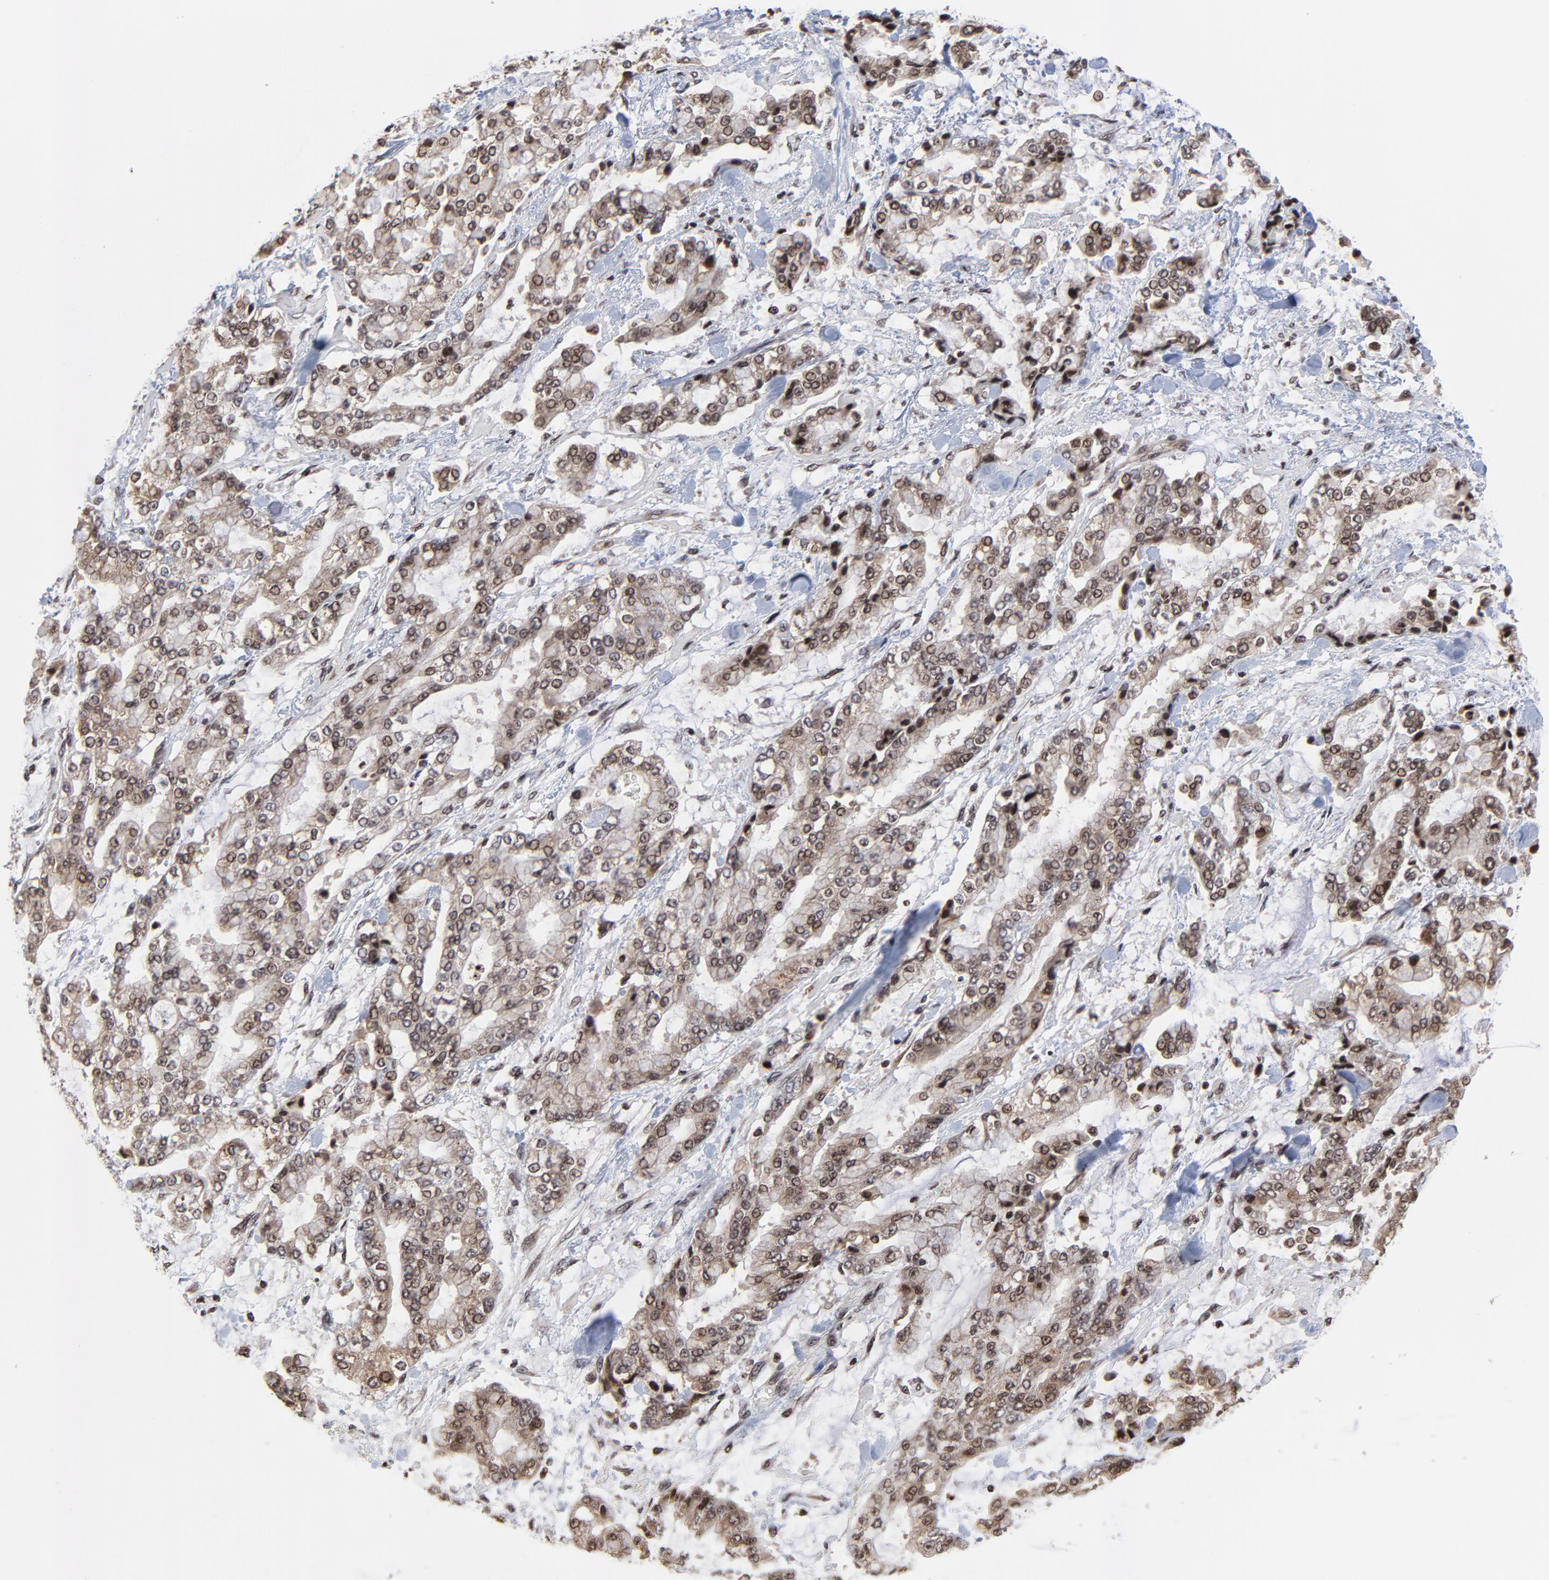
{"staining": {"intensity": "moderate", "quantity": ">75%", "location": "cytoplasmic/membranous,nuclear"}, "tissue": "stomach cancer", "cell_type": "Tumor cells", "image_type": "cancer", "snomed": [{"axis": "morphology", "description": "Normal tissue, NOS"}, {"axis": "morphology", "description": "Adenocarcinoma, NOS"}, {"axis": "topography", "description": "Stomach, upper"}, {"axis": "topography", "description": "Stomach"}], "caption": "Immunohistochemistry (IHC) micrograph of stomach cancer (adenocarcinoma) stained for a protein (brown), which demonstrates medium levels of moderate cytoplasmic/membranous and nuclear positivity in approximately >75% of tumor cells.", "gene": "ZNF777", "patient": {"sex": "male", "age": 76}}